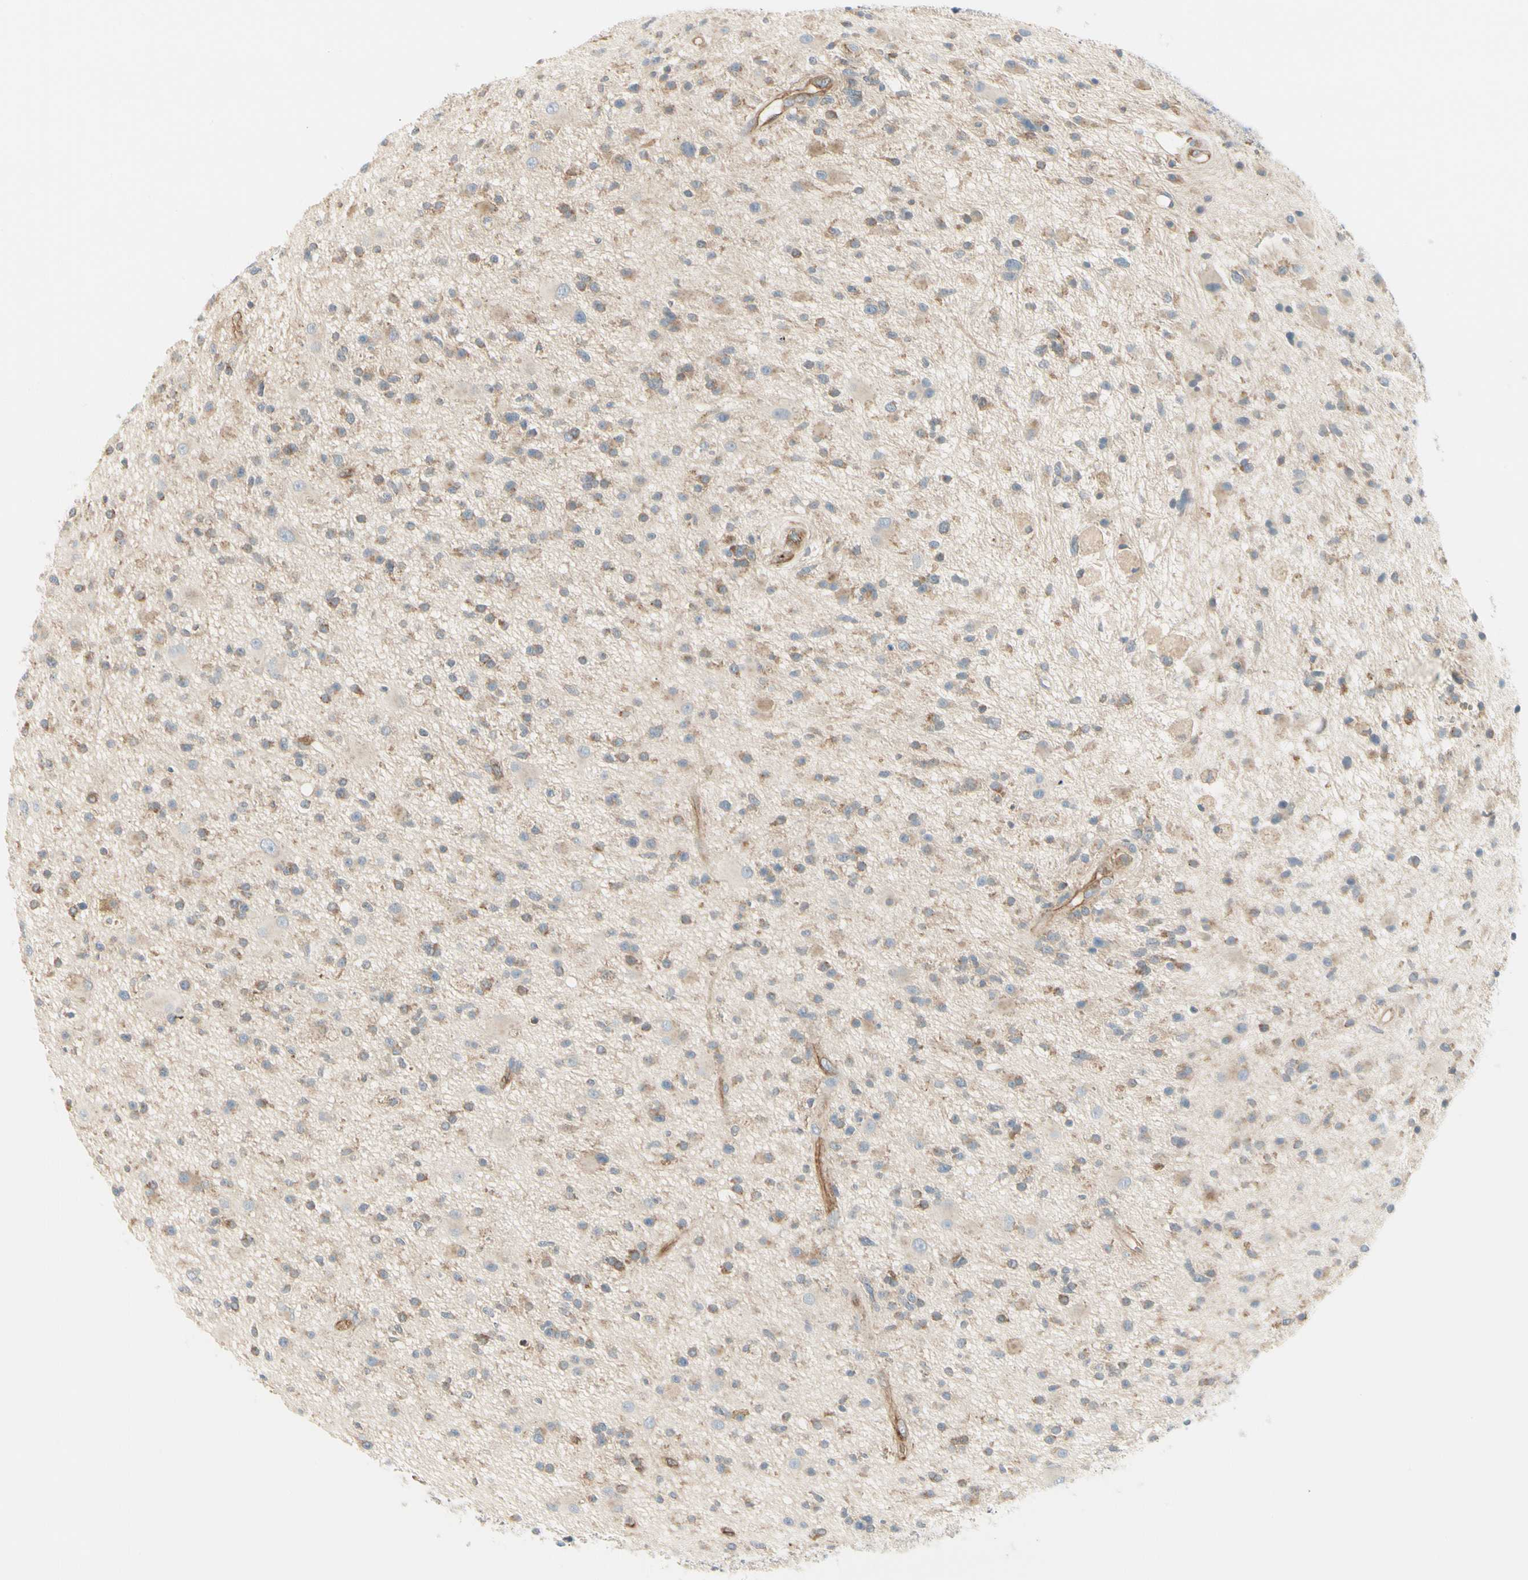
{"staining": {"intensity": "negative", "quantity": "none", "location": "none"}, "tissue": "glioma", "cell_type": "Tumor cells", "image_type": "cancer", "snomed": [{"axis": "morphology", "description": "Glioma, malignant, High grade"}, {"axis": "topography", "description": "Brain"}], "caption": "Tumor cells show no significant staining in glioma.", "gene": "AGFG1", "patient": {"sex": "male", "age": 33}}